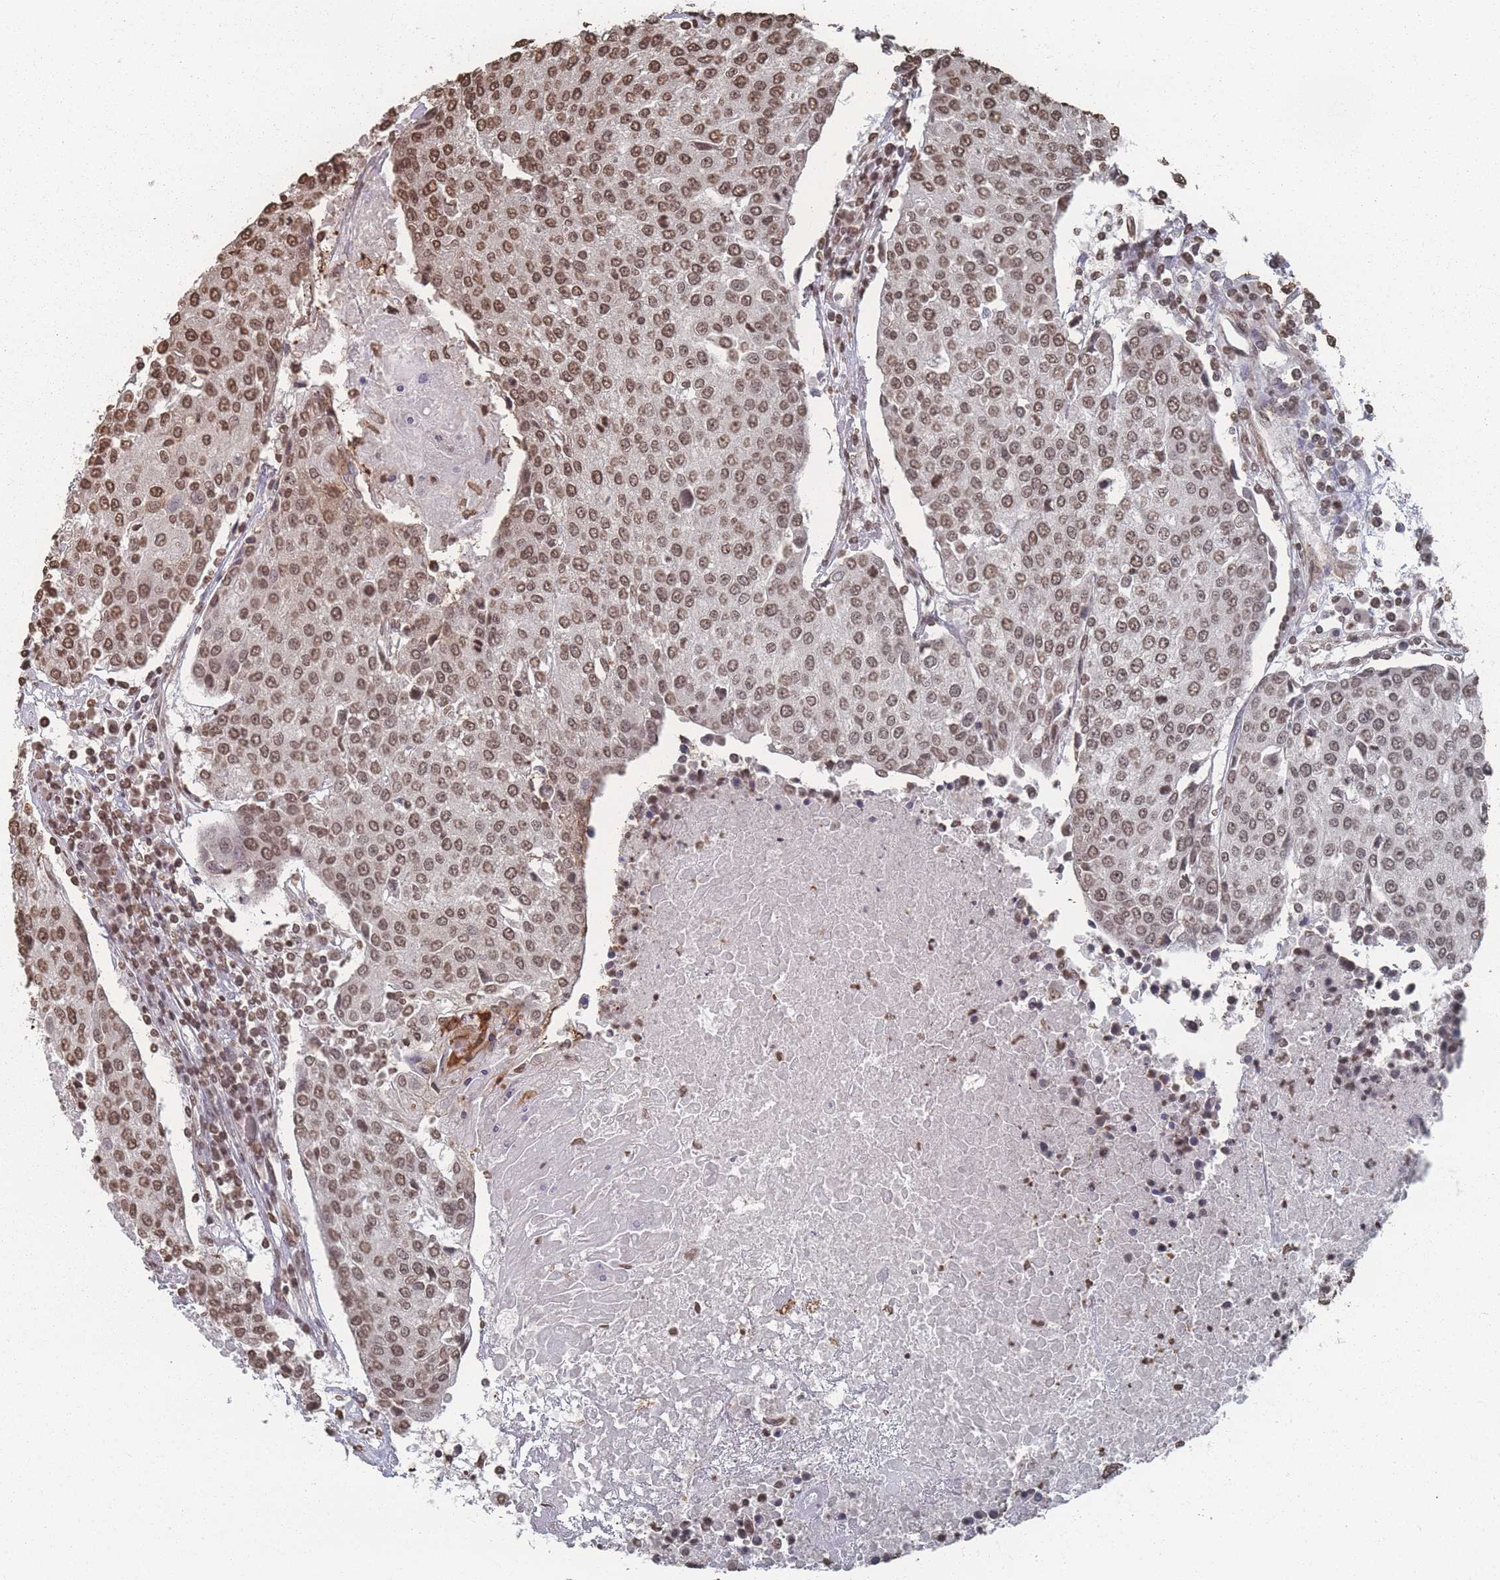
{"staining": {"intensity": "moderate", "quantity": ">75%", "location": "nuclear"}, "tissue": "urothelial cancer", "cell_type": "Tumor cells", "image_type": "cancer", "snomed": [{"axis": "morphology", "description": "Urothelial carcinoma, High grade"}, {"axis": "topography", "description": "Urinary bladder"}], "caption": "There is medium levels of moderate nuclear positivity in tumor cells of urothelial cancer, as demonstrated by immunohistochemical staining (brown color).", "gene": "PLEKHG5", "patient": {"sex": "female", "age": 85}}